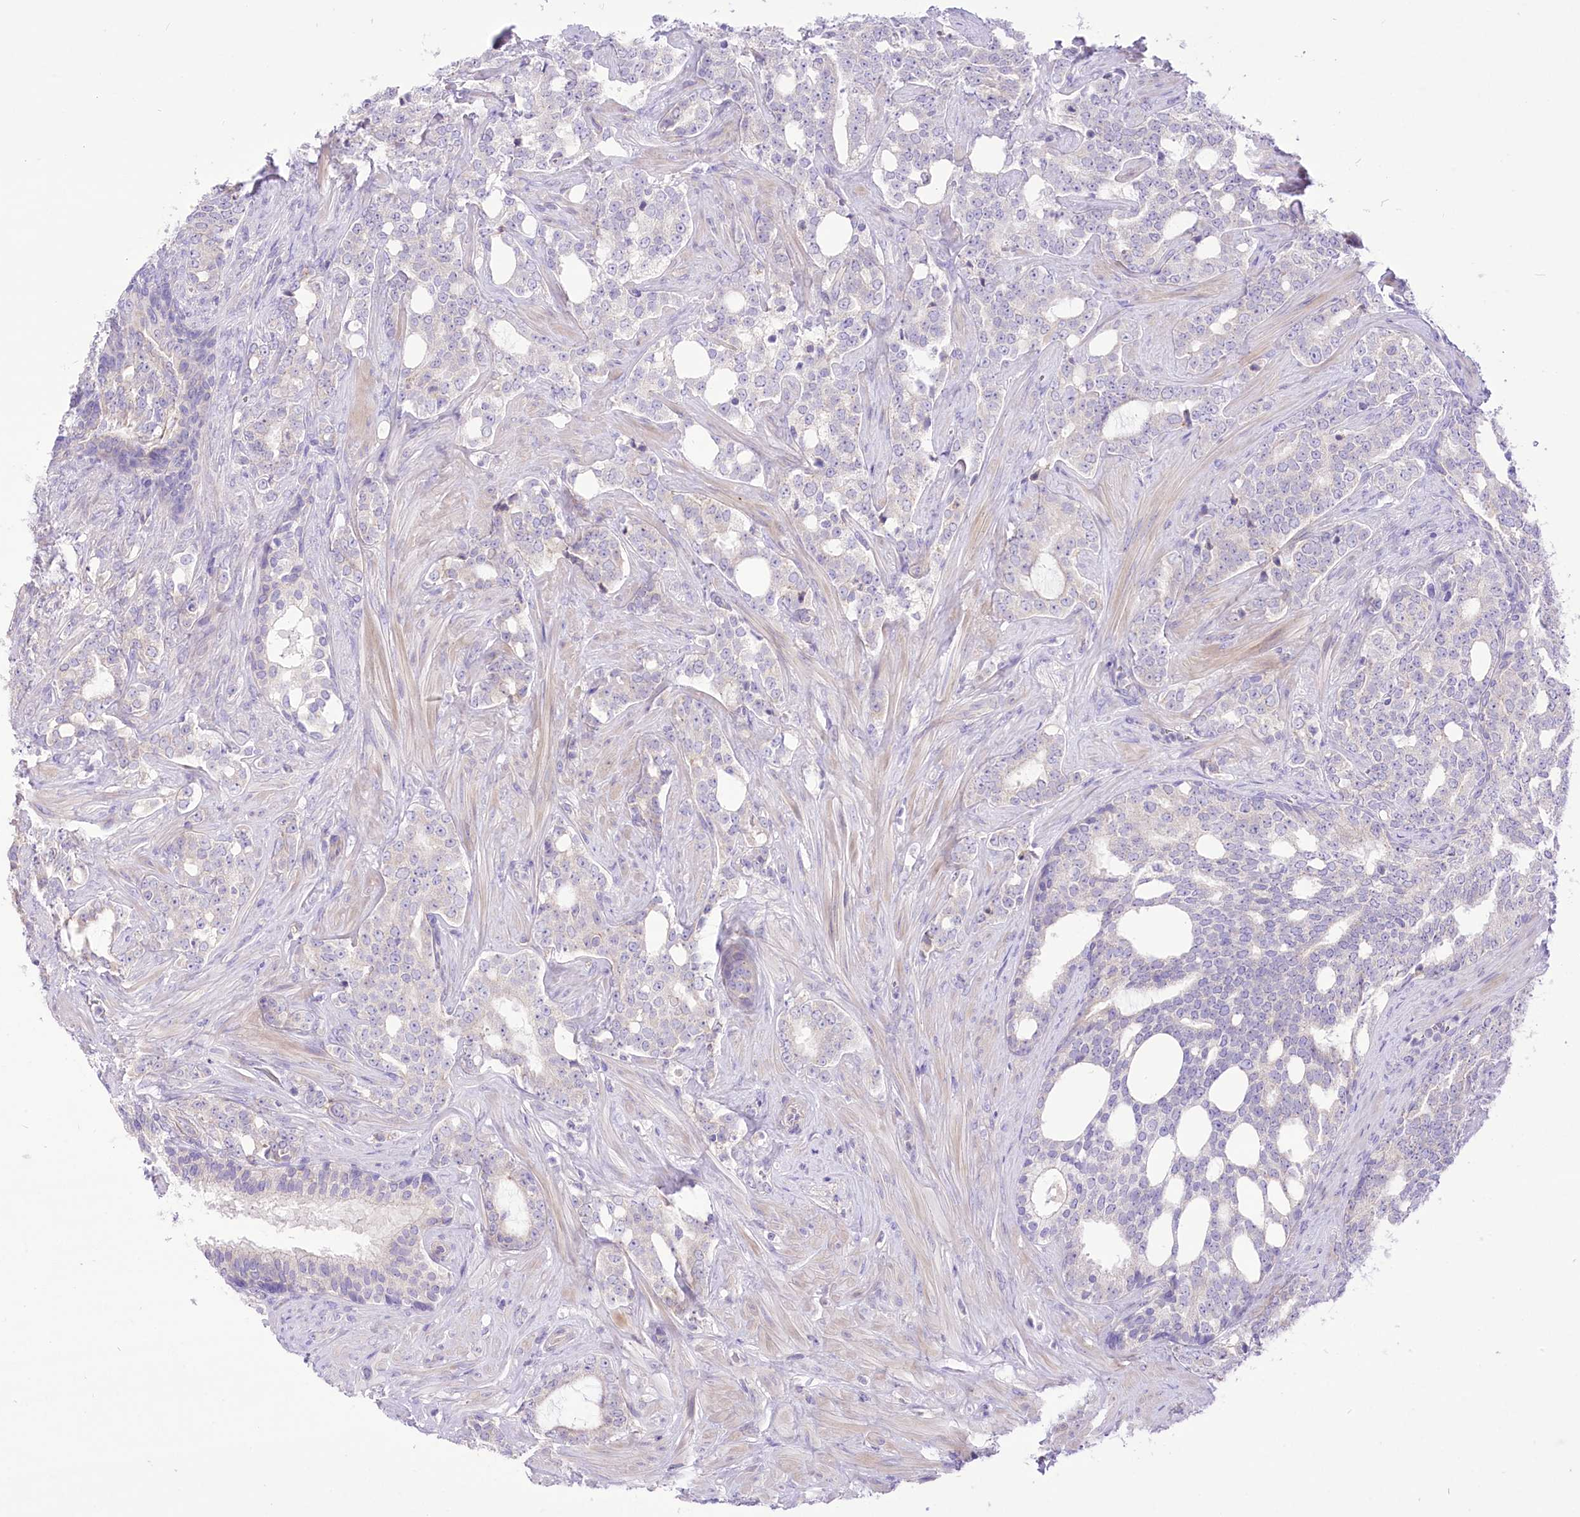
{"staining": {"intensity": "negative", "quantity": "none", "location": "none"}, "tissue": "prostate cancer", "cell_type": "Tumor cells", "image_type": "cancer", "snomed": [{"axis": "morphology", "description": "Adenocarcinoma, High grade"}, {"axis": "topography", "description": "Prostate"}], "caption": "High power microscopy photomicrograph of an IHC photomicrograph of prostate cancer (adenocarcinoma (high-grade)), revealing no significant staining in tumor cells.", "gene": "HELT", "patient": {"sex": "male", "age": 64}}